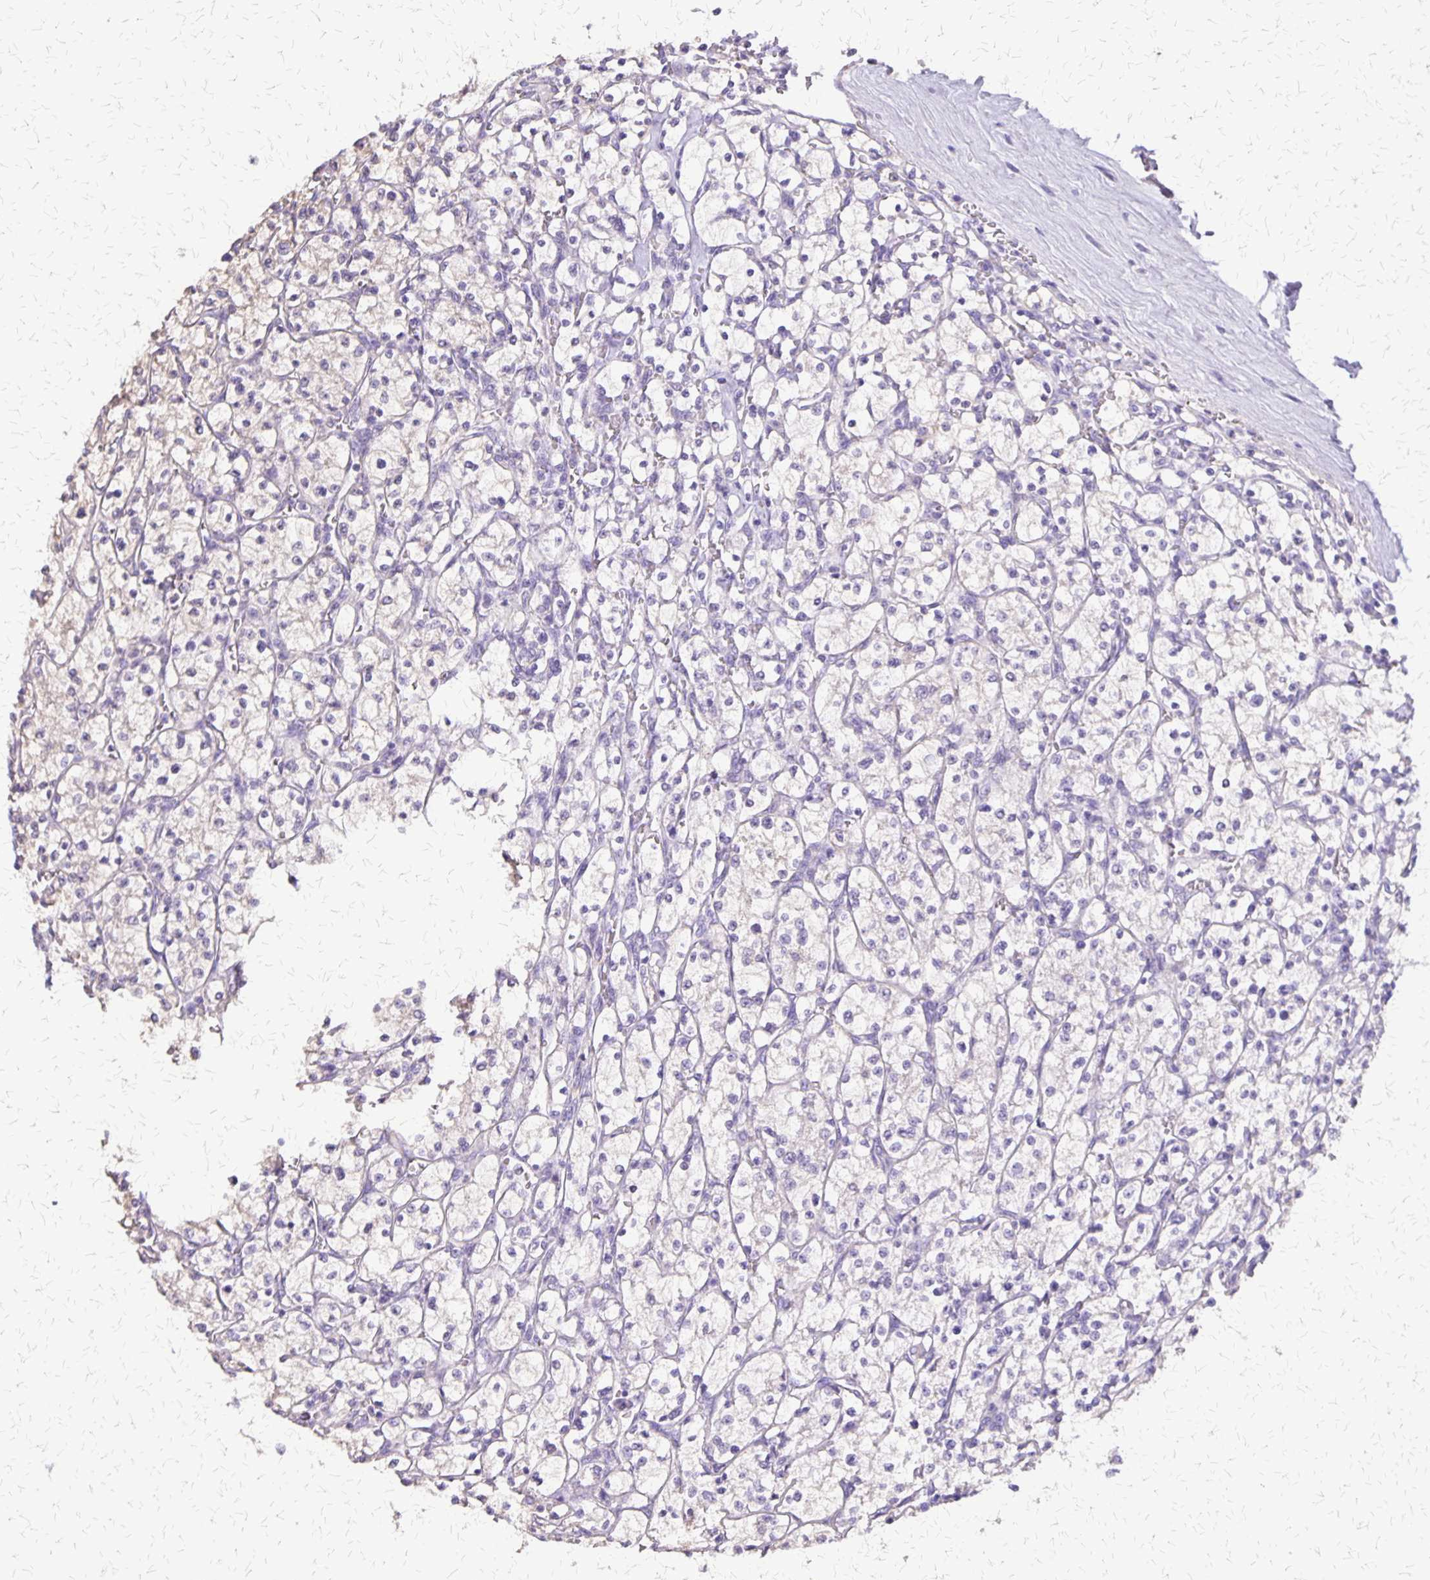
{"staining": {"intensity": "negative", "quantity": "none", "location": "none"}, "tissue": "renal cancer", "cell_type": "Tumor cells", "image_type": "cancer", "snomed": [{"axis": "morphology", "description": "Adenocarcinoma, NOS"}, {"axis": "topography", "description": "Kidney"}], "caption": "Protein analysis of renal cancer (adenocarcinoma) displays no significant positivity in tumor cells.", "gene": "SI", "patient": {"sex": "female", "age": 64}}